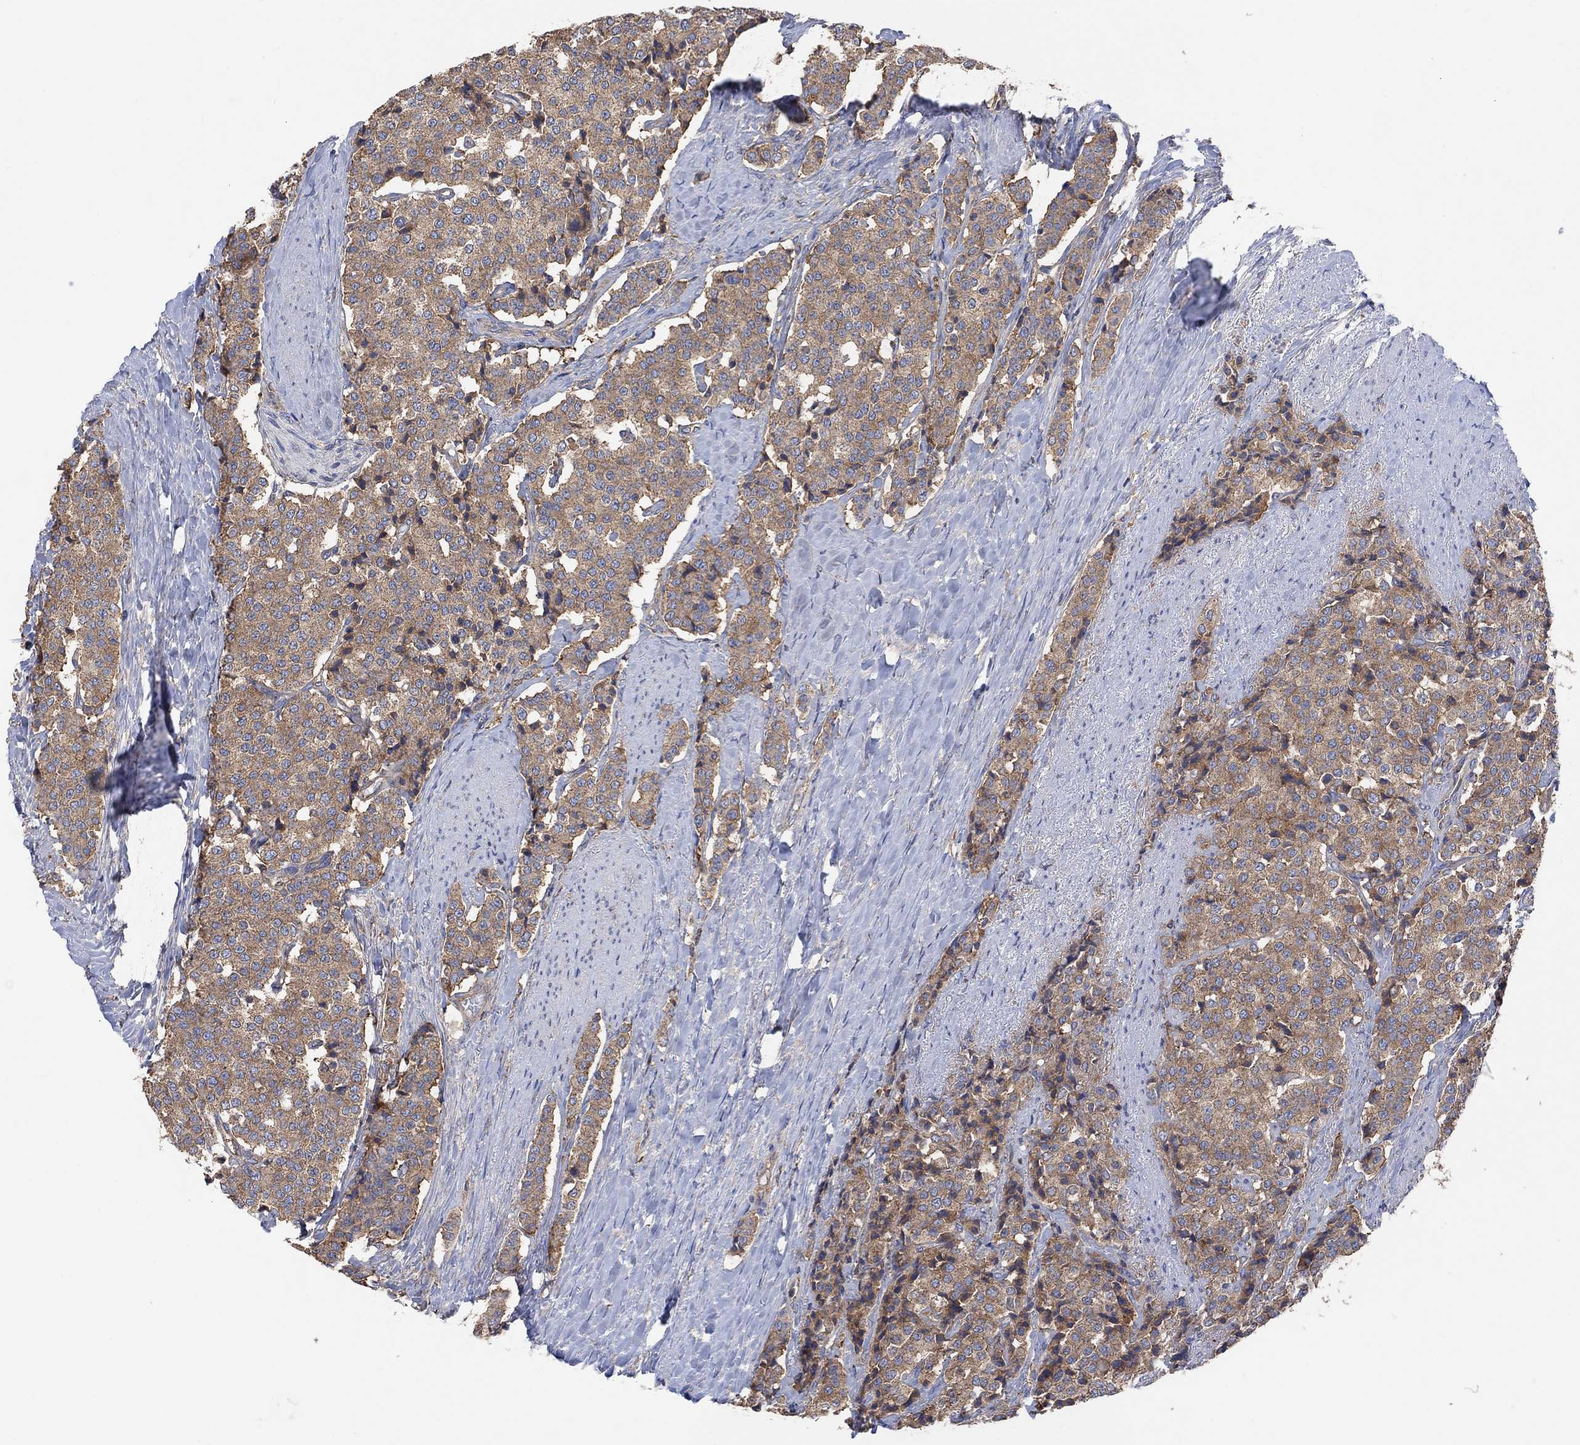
{"staining": {"intensity": "moderate", "quantity": "25%-75%", "location": "cytoplasmic/membranous"}, "tissue": "carcinoid", "cell_type": "Tumor cells", "image_type": "cancer", "snomed": [{"axis": "morphology", "description": "Carcinoid, malignant, NOS"}, {"axis": "topography", "description": "Small intestine"}], "caption": "IHC (DAB (3,3'-diaminobenzidine)) staining of malignant carcinoid shows moderate cytoplasmic/membranous protein positivity in about 25%-75% of tumor cells.", "gene": "BLOC1S3", "patient": {"sex": "female", "age": 58}}